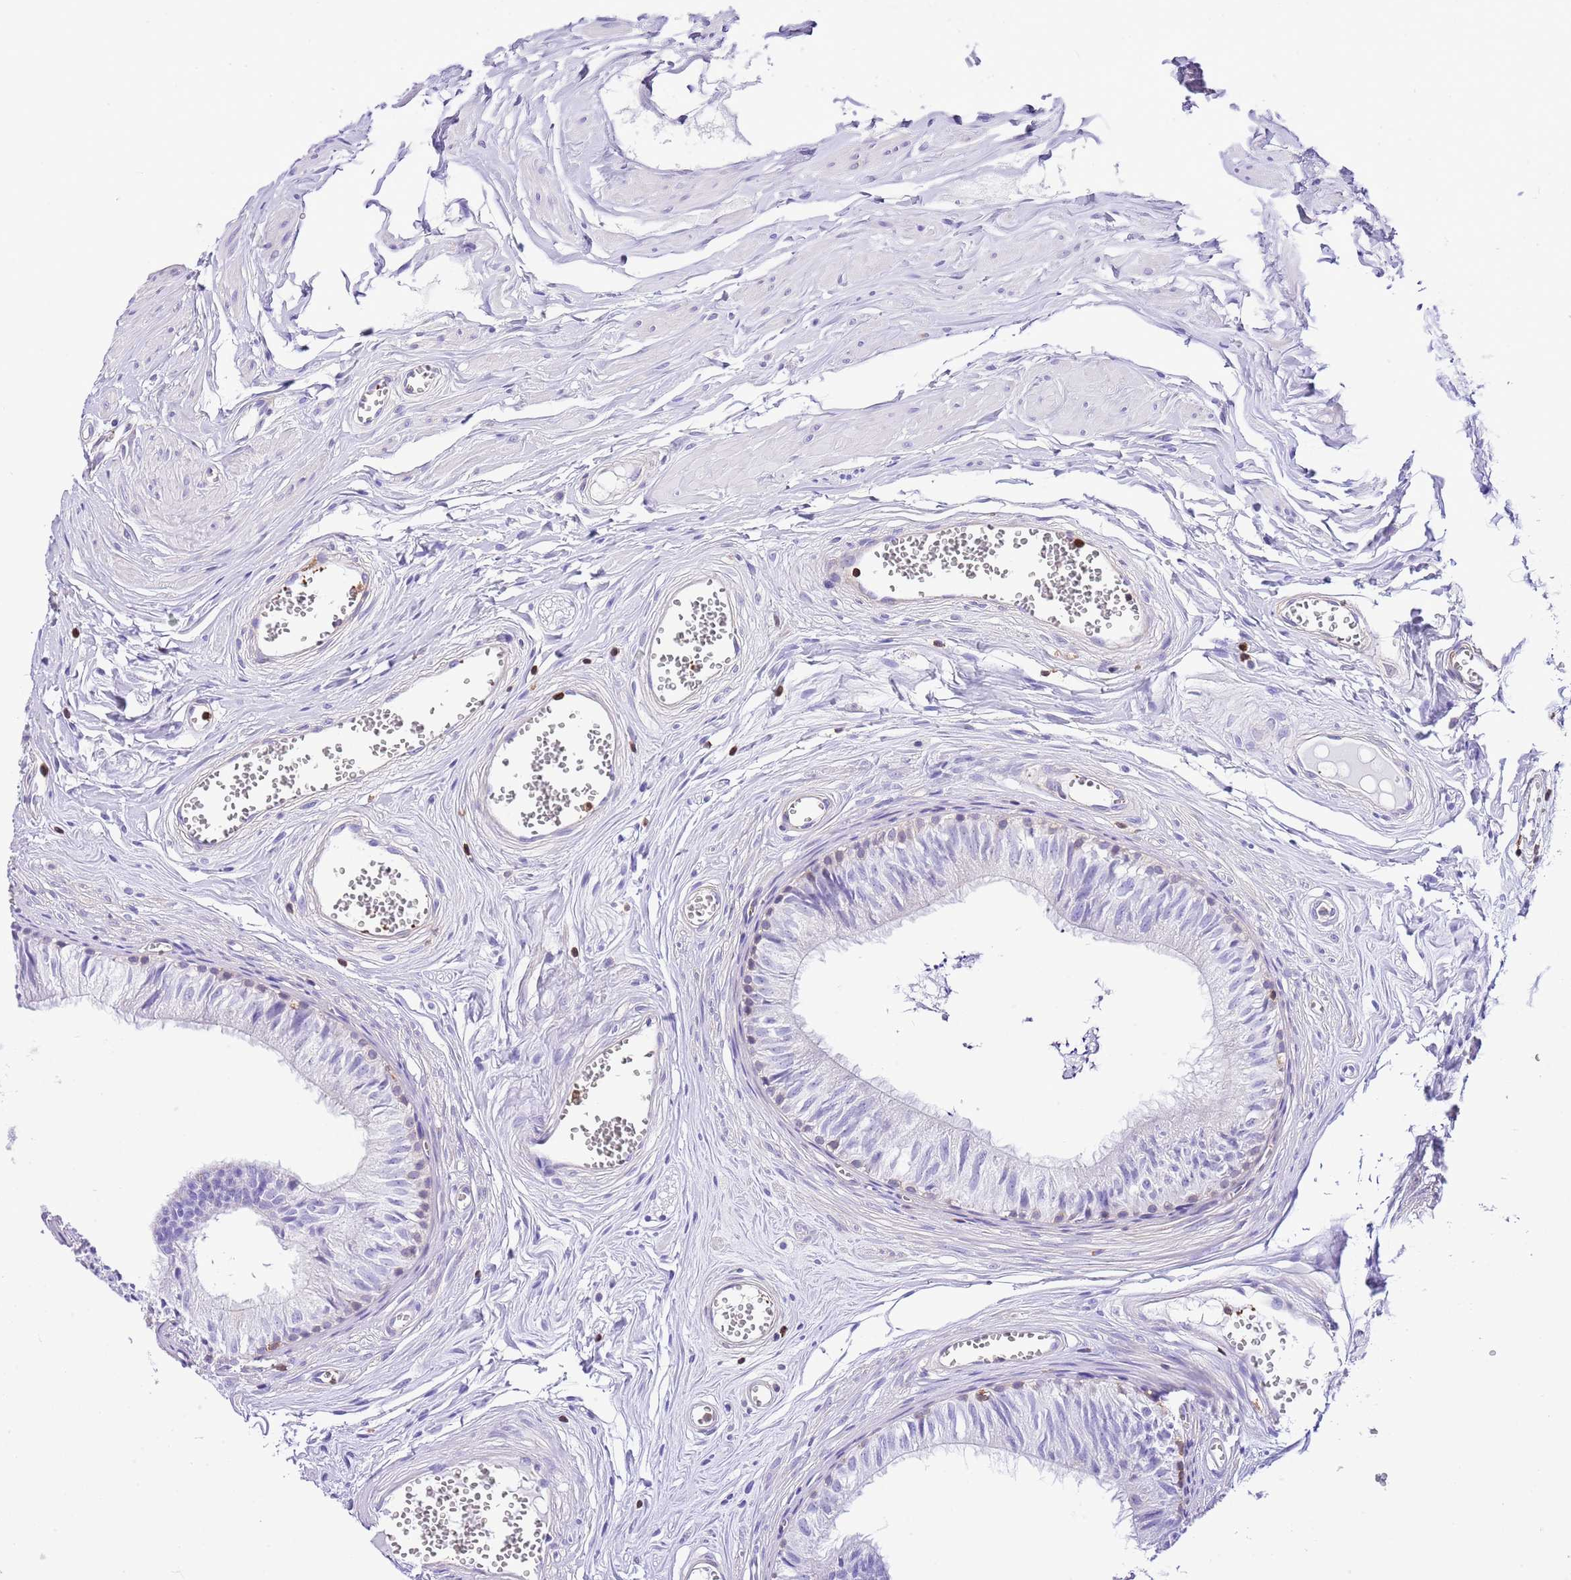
{"staining": {"intensity": "weak", "quantity": "<25%", "location": "cytoplasmic/membranous"}, "tissue": "epididymis", "cell_type": "Glandular cells", "image_type": "normal", "snomed": [{"axis": "morphology", "description": "Normal tissue, NOS"}, {"axis": "topography", "description": "Epididymis"}], "caption": "This micrograph is of benign epididymis stained with IHC to label a protein in brown with the nuclei are counter-stained blue. There is no positivity in glandular cells. The staining was performed using DAB (3,3'-diaminobenzidine) to visualize the protein expression in brown, while the nuclei were stained in blue with hematoxylin (Magnification: 20x).", "gene": "CNN2", "patient": {"sex": "male", "age": 36}}